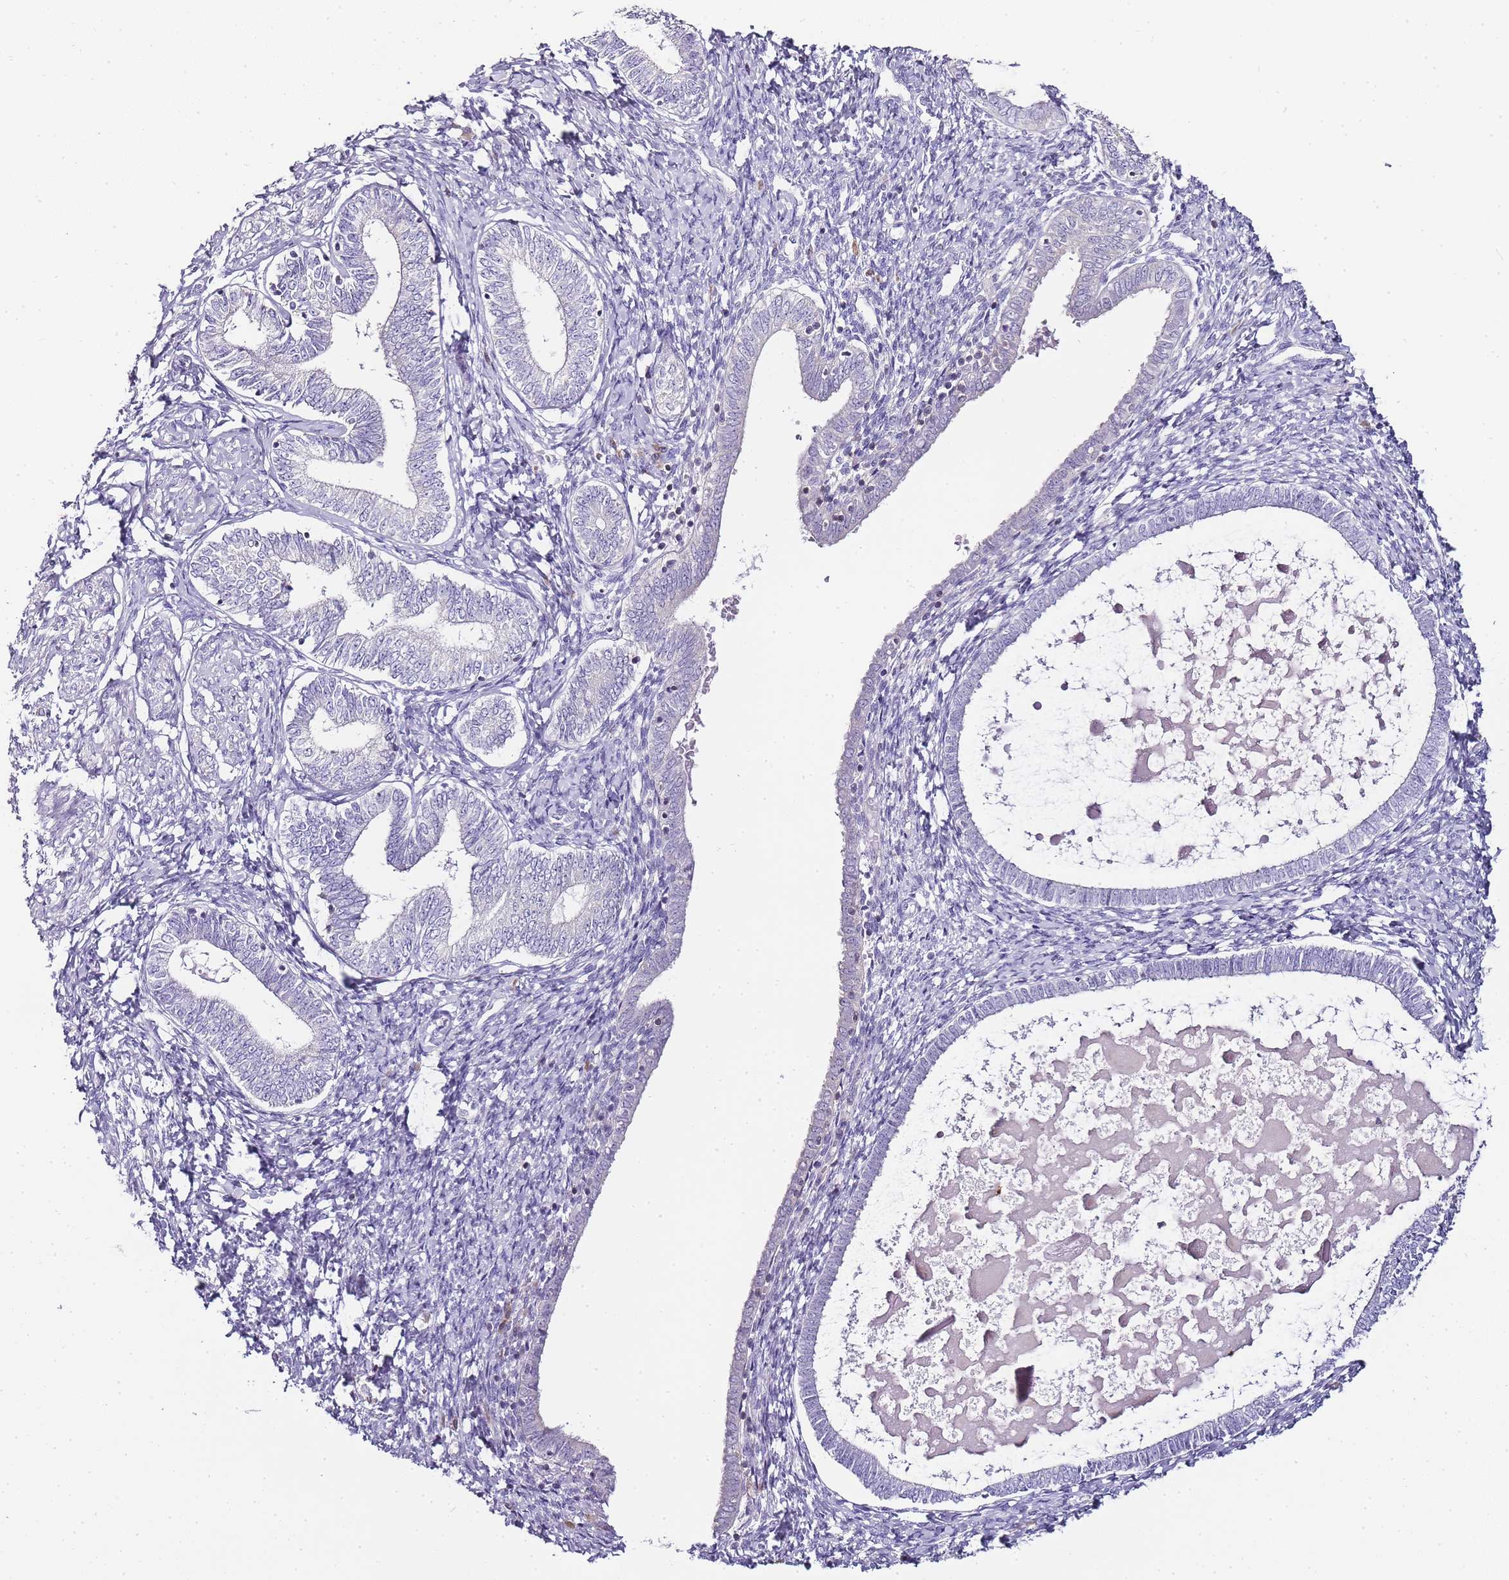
{"staining": {"intensity": "negative", "quantity": "none", "location": "none"}, "tissue": "endometrium", "cell_type": "Cells in endometrial stroma", "image_type": "normal", "snomed": [{"axis": "morphology", "description": "Normal tissue, NOS"}, {"axis": "topography", "description": "Endometrium"}], "caption": "Photomicrograph shows no protein expression in cells in endometrial stroma of normal endometrium. (DAB (3,3'-diaminobenzidine) immunohistochemistry visualized using brightfield microscopy, high magnification).", "gene": "ZBP1", "patient": {"sex": "female", "age": 72}}